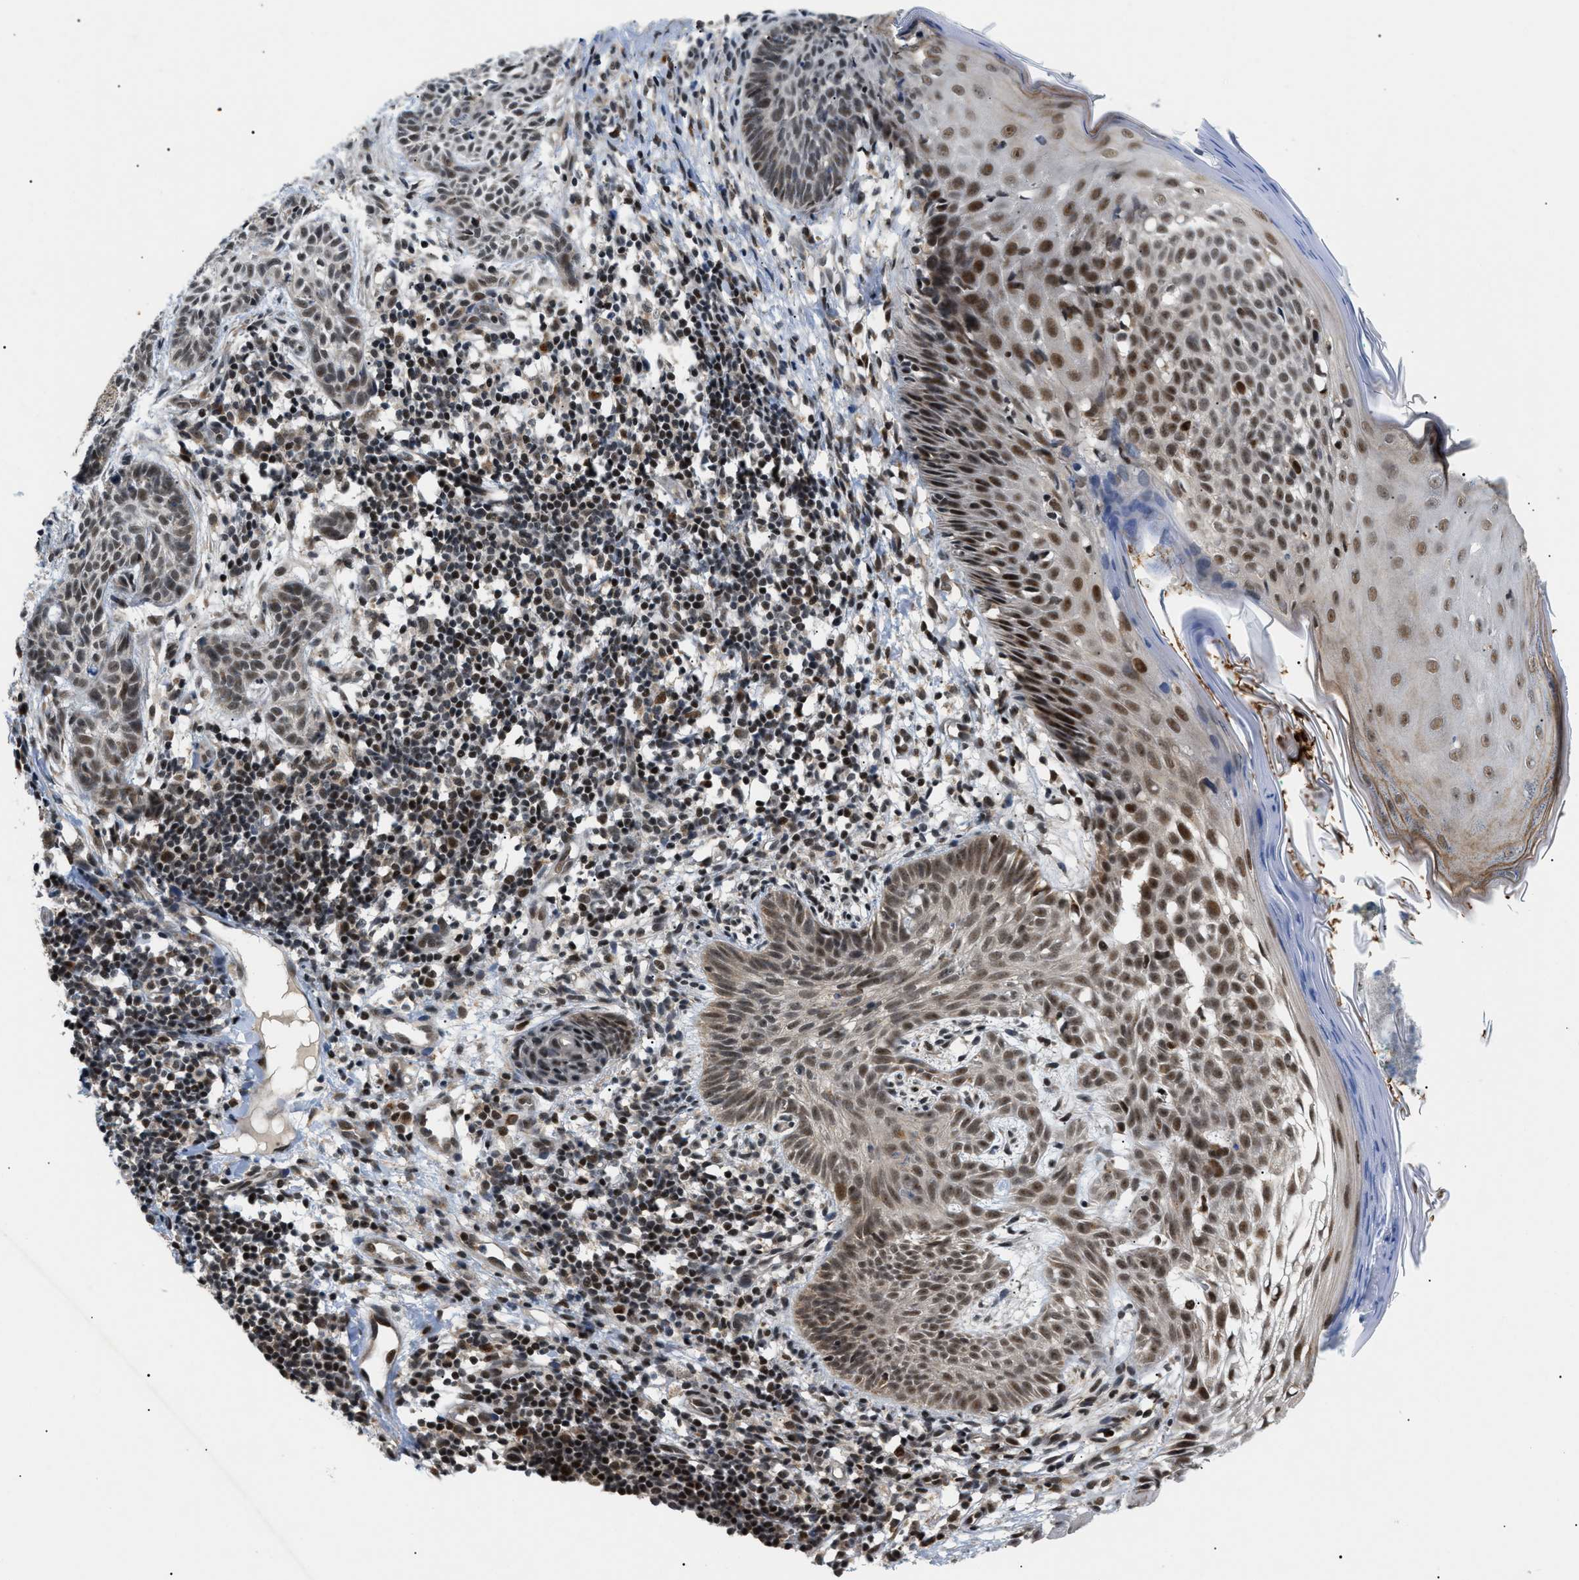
{"staining": {"intensity": "weak", "quantity": "25%-75%", "location": "nuclear"}, "tissue": "skin cancer", "cell_type": "Tumor cells", "image_type": "cancer", "snomed": [{"axis": "morphology", "description": "Basal cell carcinoma"}, {"axis": "topography", "description": "Skin"}], "caption": "Protein staining reveals weak nuclear staining in approximately 25%-75% of tumor cells in skin cancer (basal cell carcinoma). (DAB IHC, brown staining for protein, blue staining for nuclei).", "gene": "ZBTB11", "patient": {"sex": "male", "age": 60}}